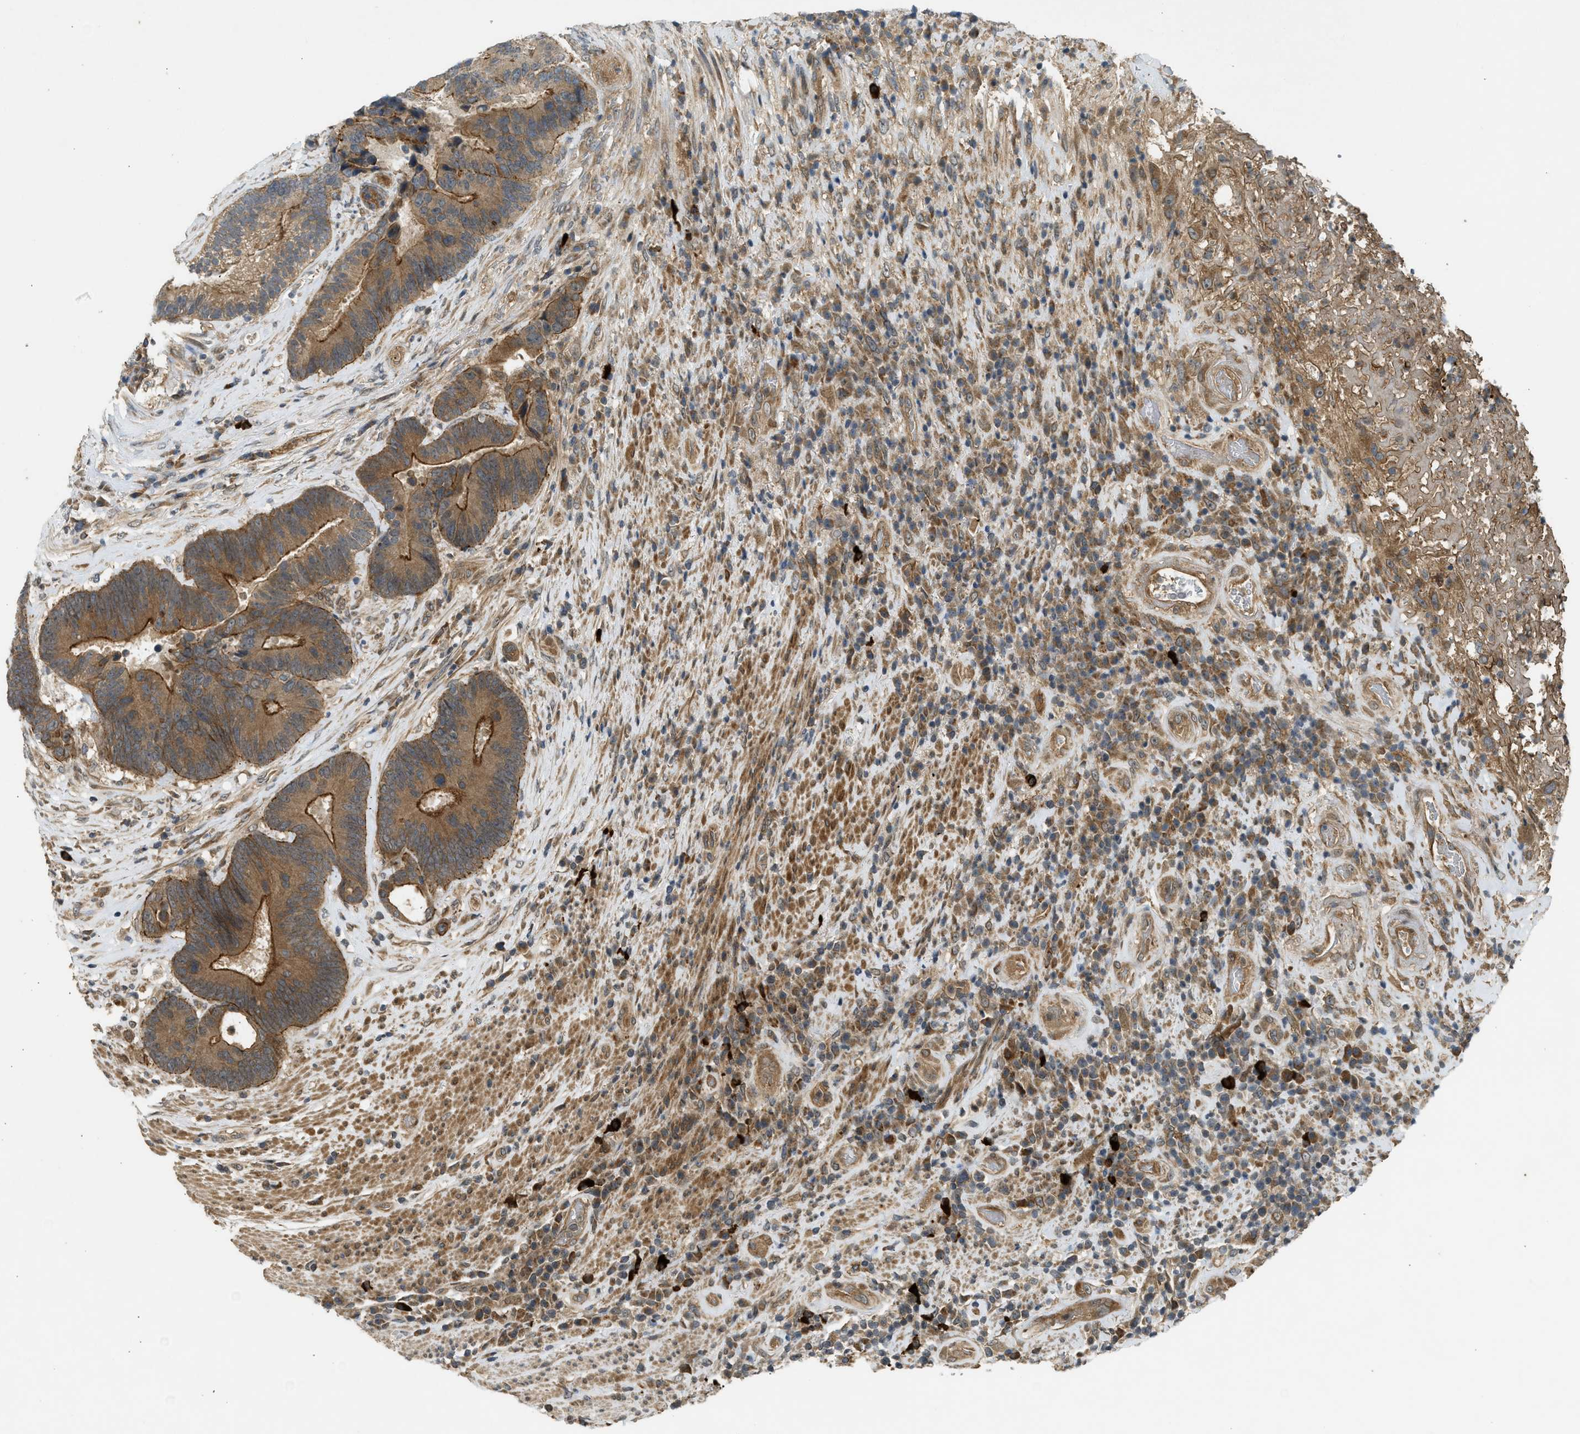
{"staining": {"intensity": "strong", "quantity": ">75%", "location": "cytoplasmic/membranous"}, "tissue": "colorectal cancer", "cell_type": "Tumor cells", "image_type": "cancer", "snomed": [{"axis": "morphology", "description": "Adenocarcinoma, NOS"}, {"axis": "topography", "description": "Rectum"}], "caption": "High-magnification brightfield microscopy of colorectal cancer (adenocarcinoma) stained with DAB (brown) and counterstained with hematoxylin (blue). tumor cells exhibit strong cytoplasmic/membranous staining is seen in approximately>75% of cells.", "gene": "ADCY8", "patient": {"sex": "female", "age": 89}}